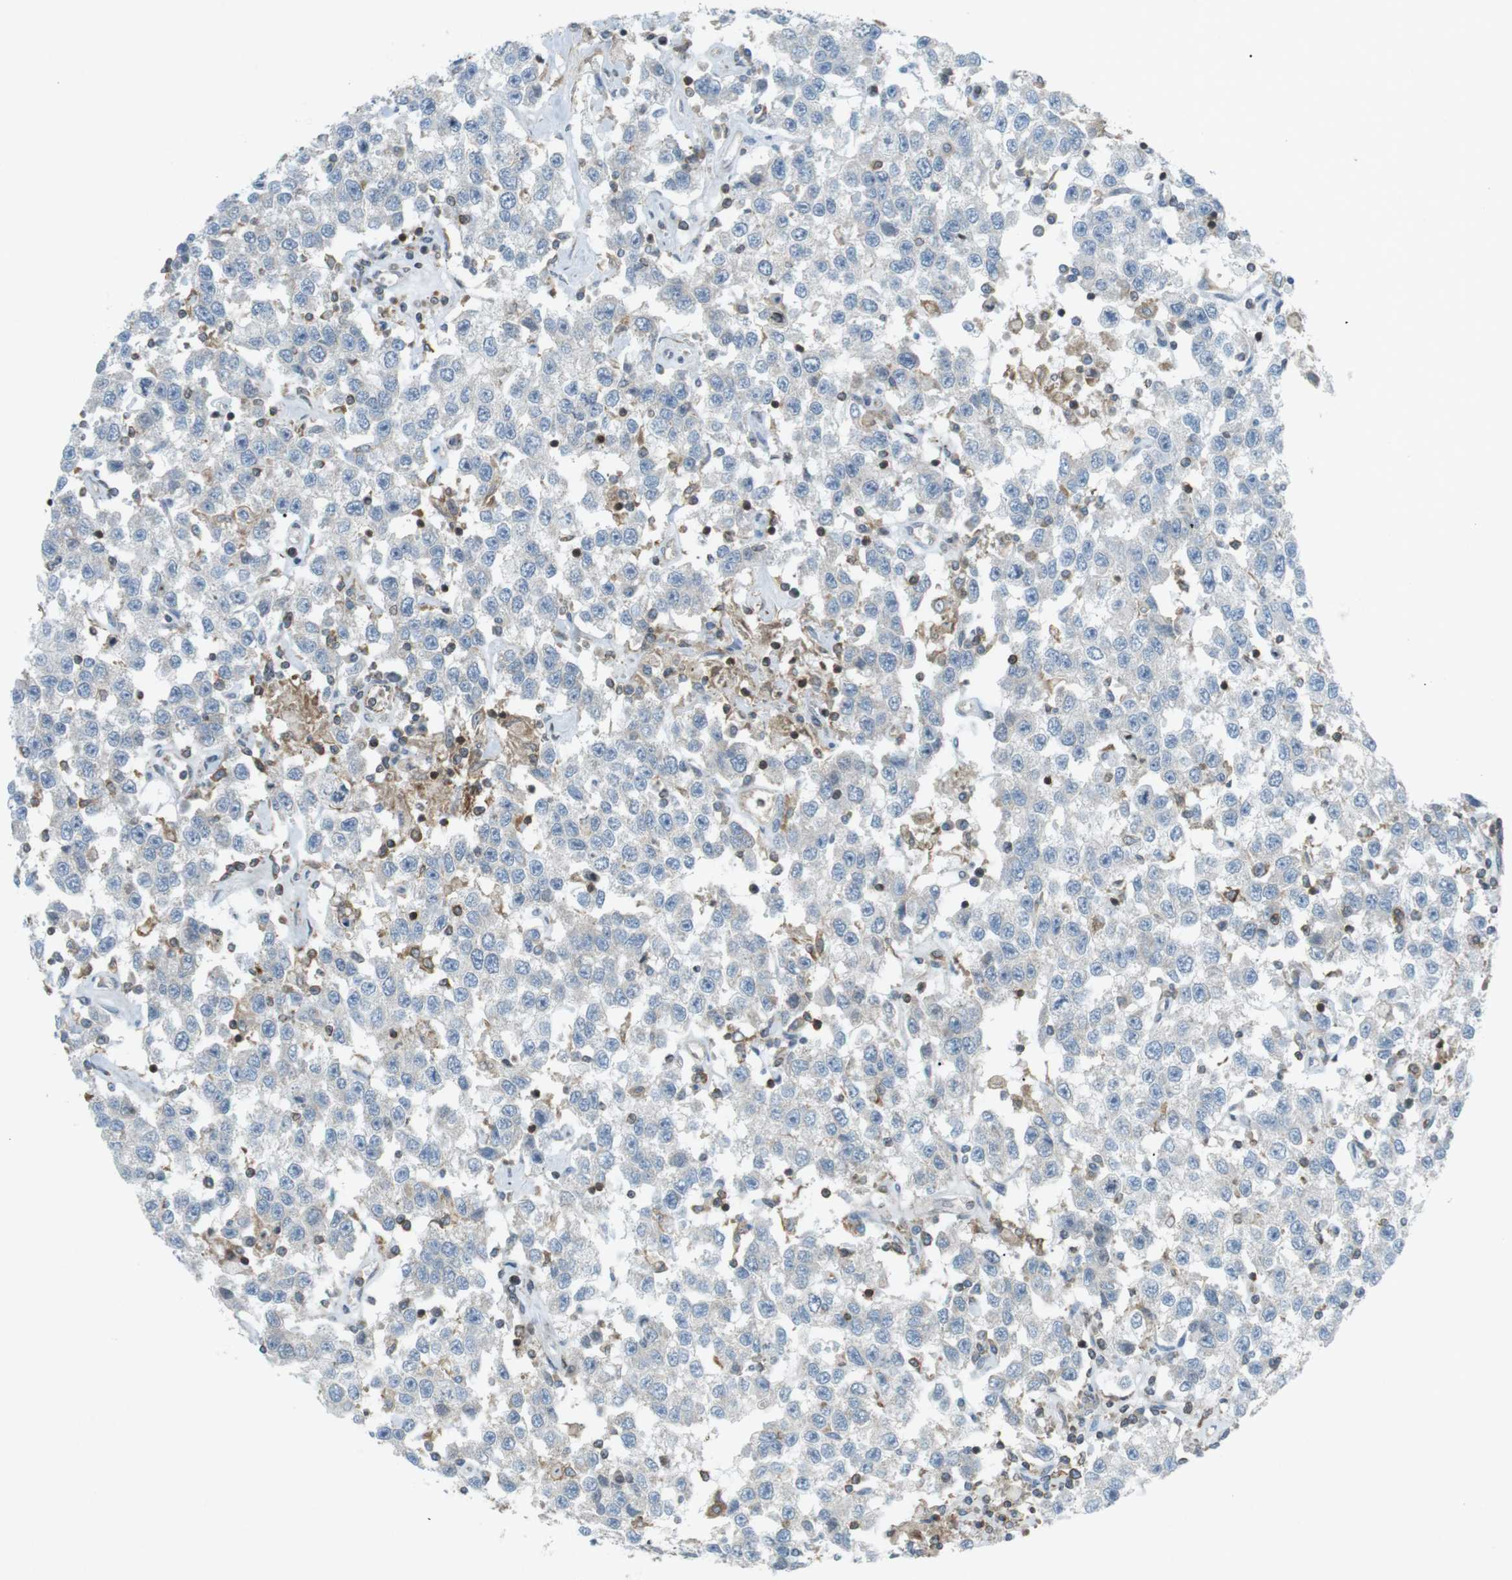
{"staining": {"intensity": "negative", "quantity": "none", "location": "none"}, "tissue": "testis cancer", "cell_type": "Tumor cells", "image_type": "cancer", "snomed": [{"axis": "morphology", "description": "Seminoma, NOS"}, {"axis": "topography", "description": "Testis"}], "caption": "This photomicrograph is of testis cancer stained with immunohistochemistry to label a protein in brown with the nuclei are counter-stained blue. There is no staining in tumor cells.", "gene": "FLII", "patient": {"sex": "male", "age": 41}}